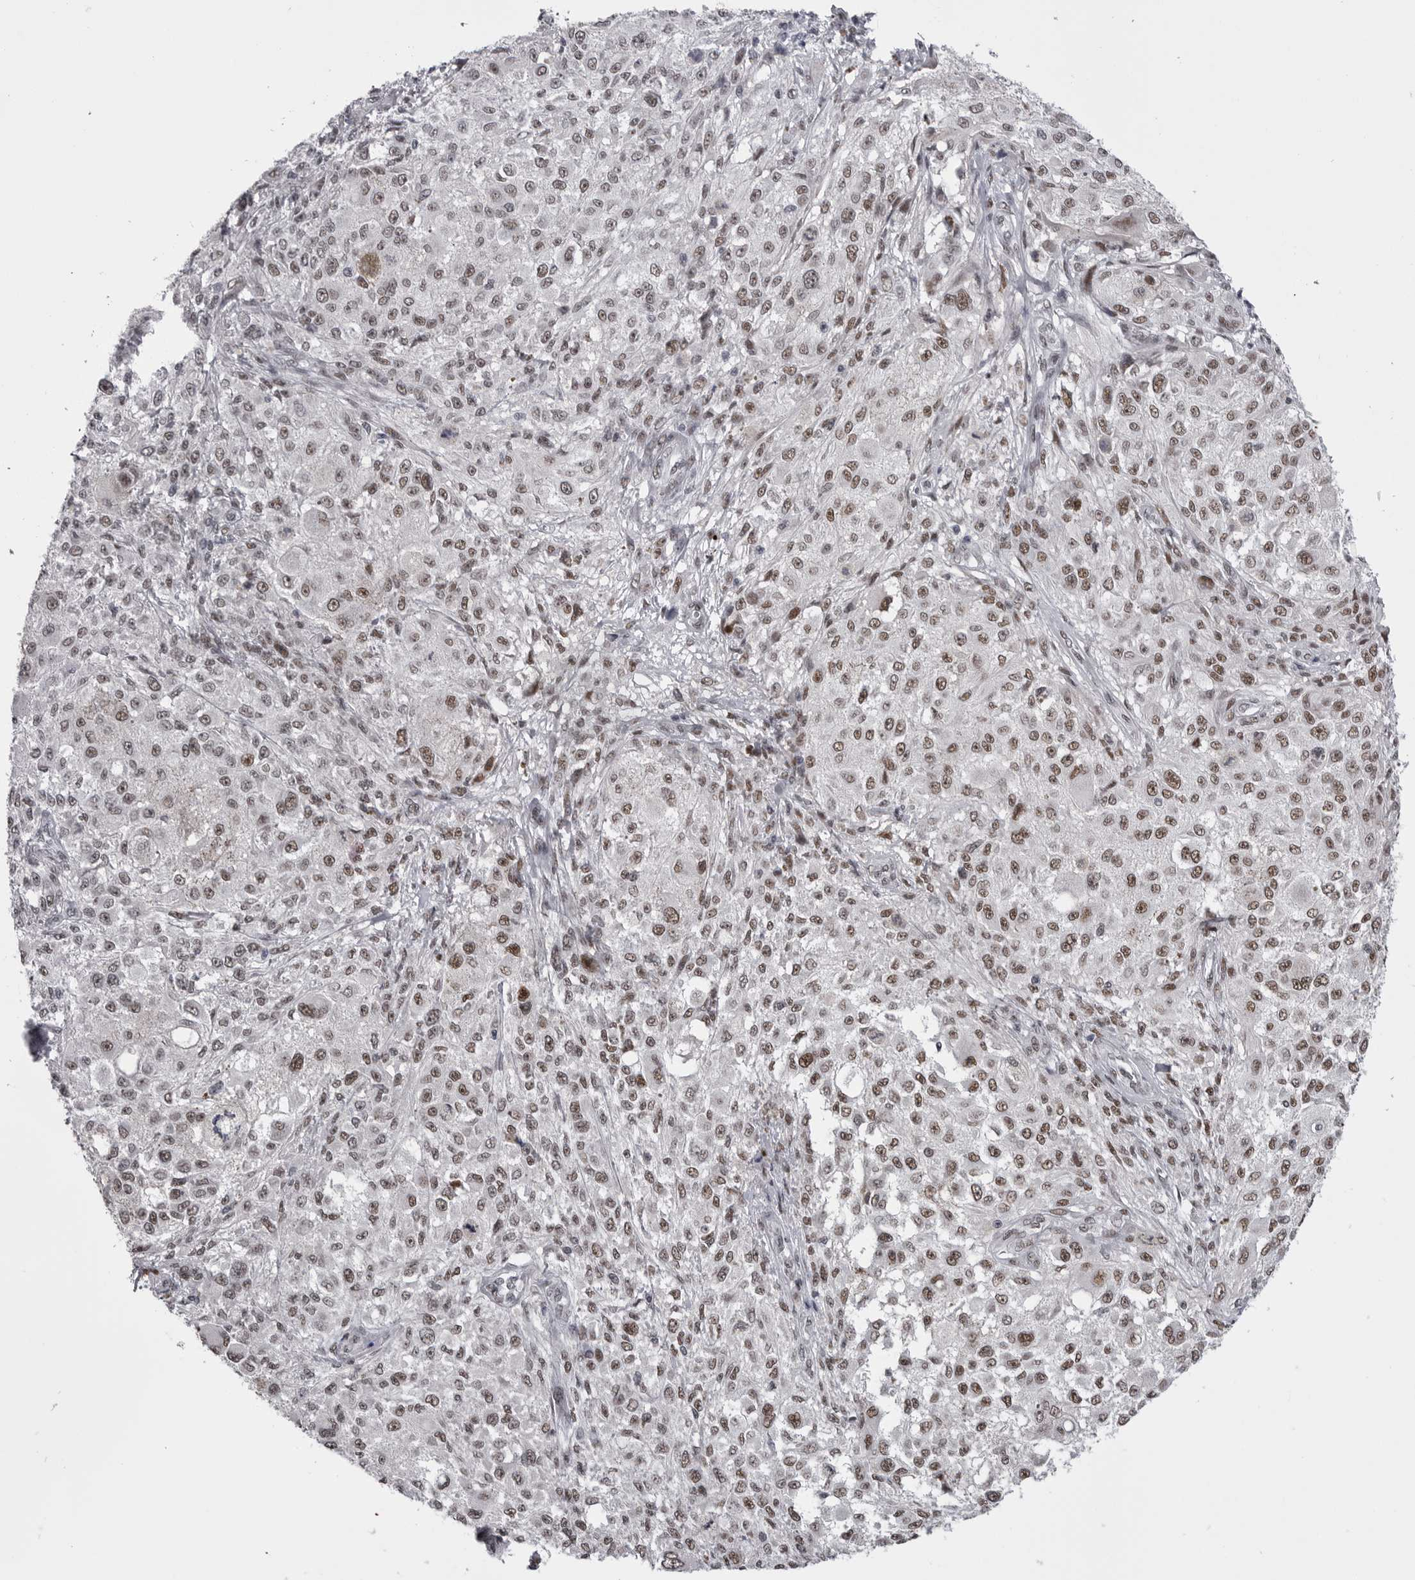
{"staining": {"intensity": "moderate", "quantity": ">75%", "location": "nuclear"}, "tissue": "melanoma", "cell_type": "Tumor cells", "image_type": "cancer", "snomed": [{"axis": "morphology", "description": "Necrosis, NOS"}, {"axis": "morphology", "description": "Malignant melanoma, NOS"}, {"axis": "topography", "description": "Skin"}], "caption": "This image reveals malignant melanoma stained with immunohistochemistry (IHC) to label a protein in brown. The nuclear of tumor cells show moderate positivity for the protein. Nuclei are counter-stained blue.", "gene": "MEPCE", "patient": {"sex": "female", "age": 87}}